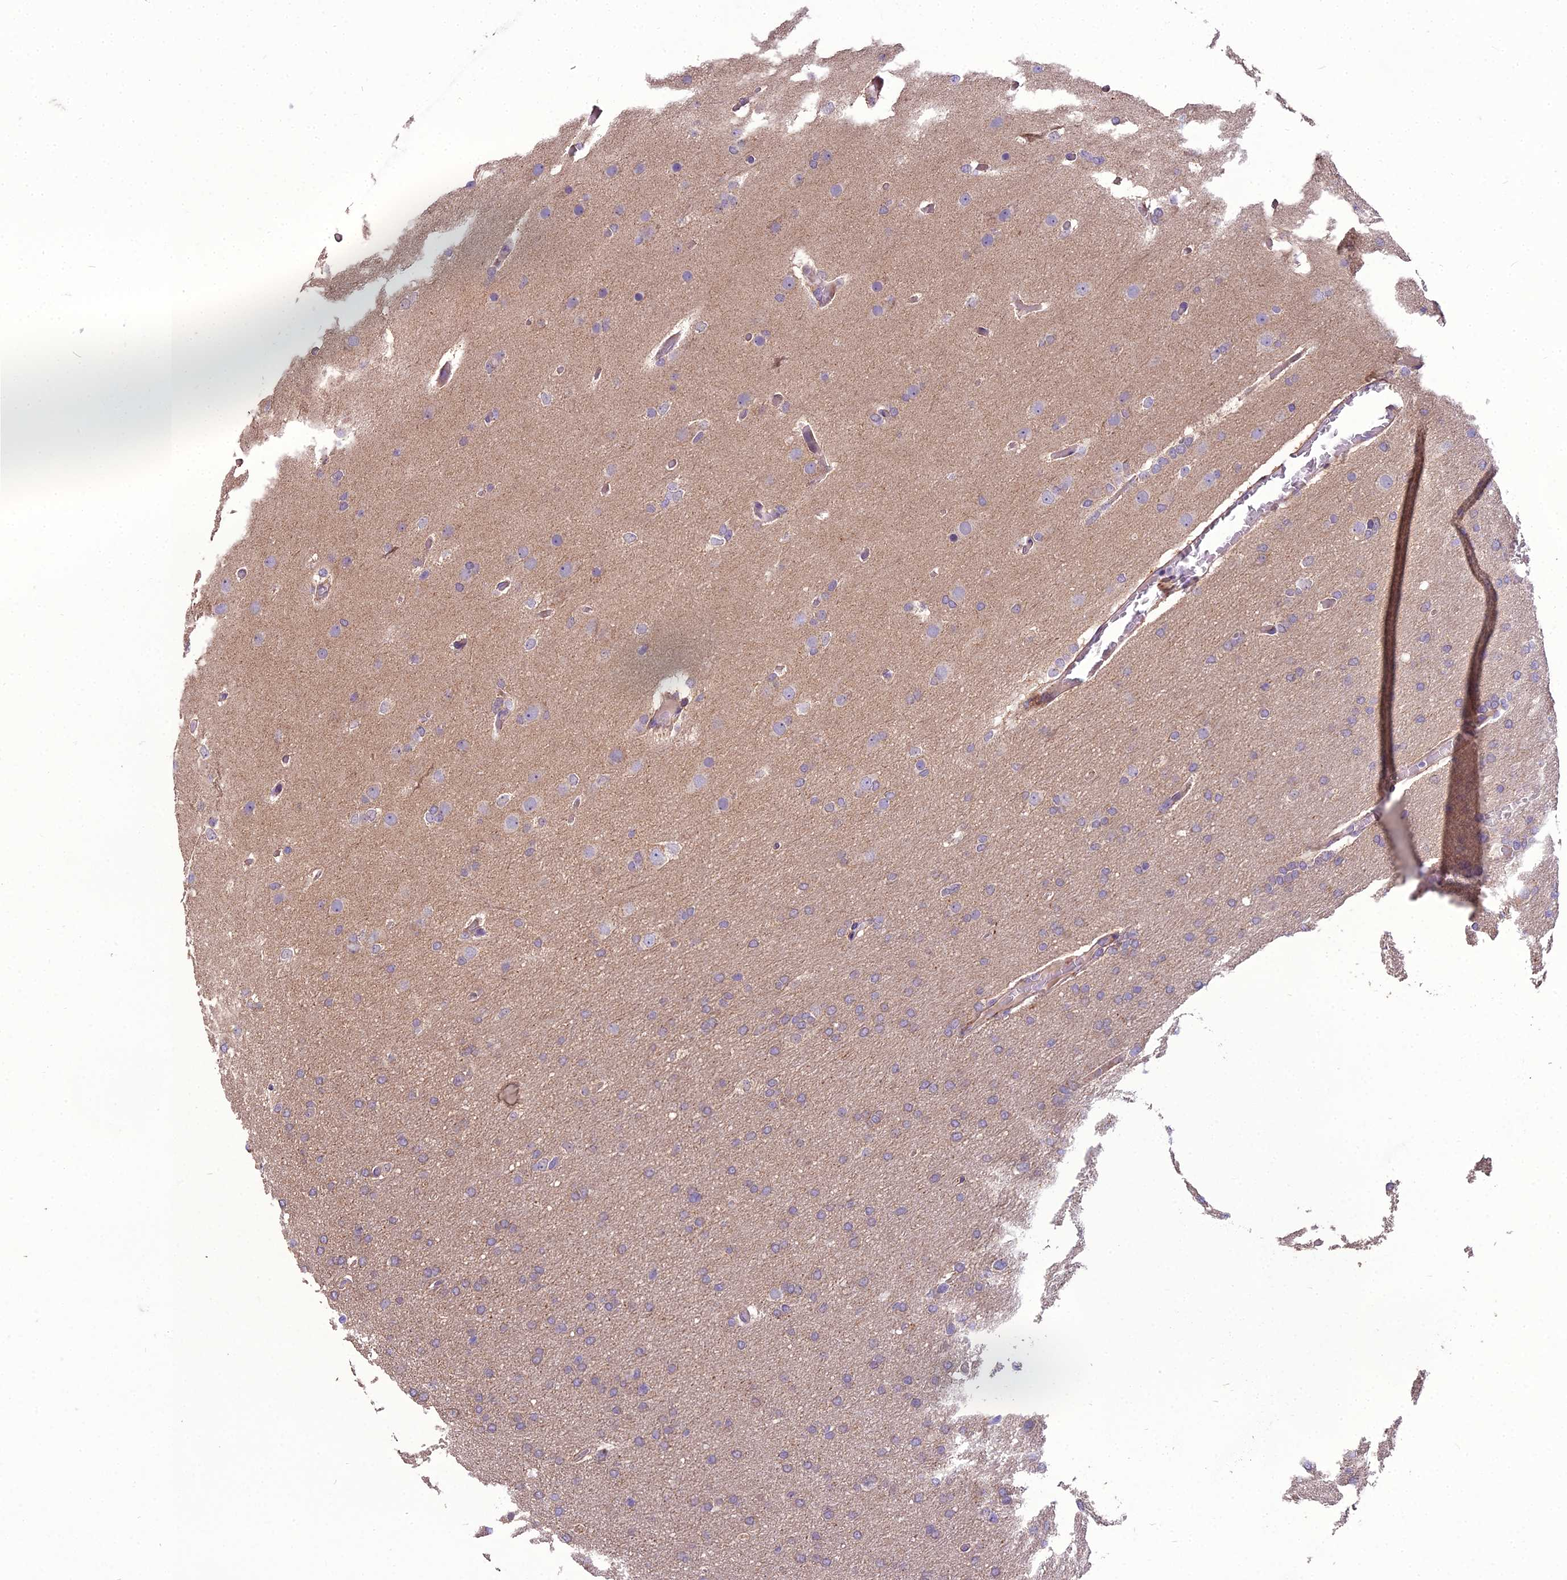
{"staining": {"intensity": "negative", "quantity": "none", "location": "none"}, "tissue": "glioma", "cell_type": "Tumor cells", "image_type": "cancer", "snomed": [{"axis": "morphology", "description": "Glioma, malignant, High grade"}, {"axis": "topography", "description": "Cerebral cortex"}], "caption": "High-grade glioma (malignant) stained for a protein using immunohistochemistry (IHC) shows no positivity tumor cells.", "gene": "DUS2", "patient": {"sex": "female", "age": 36}}